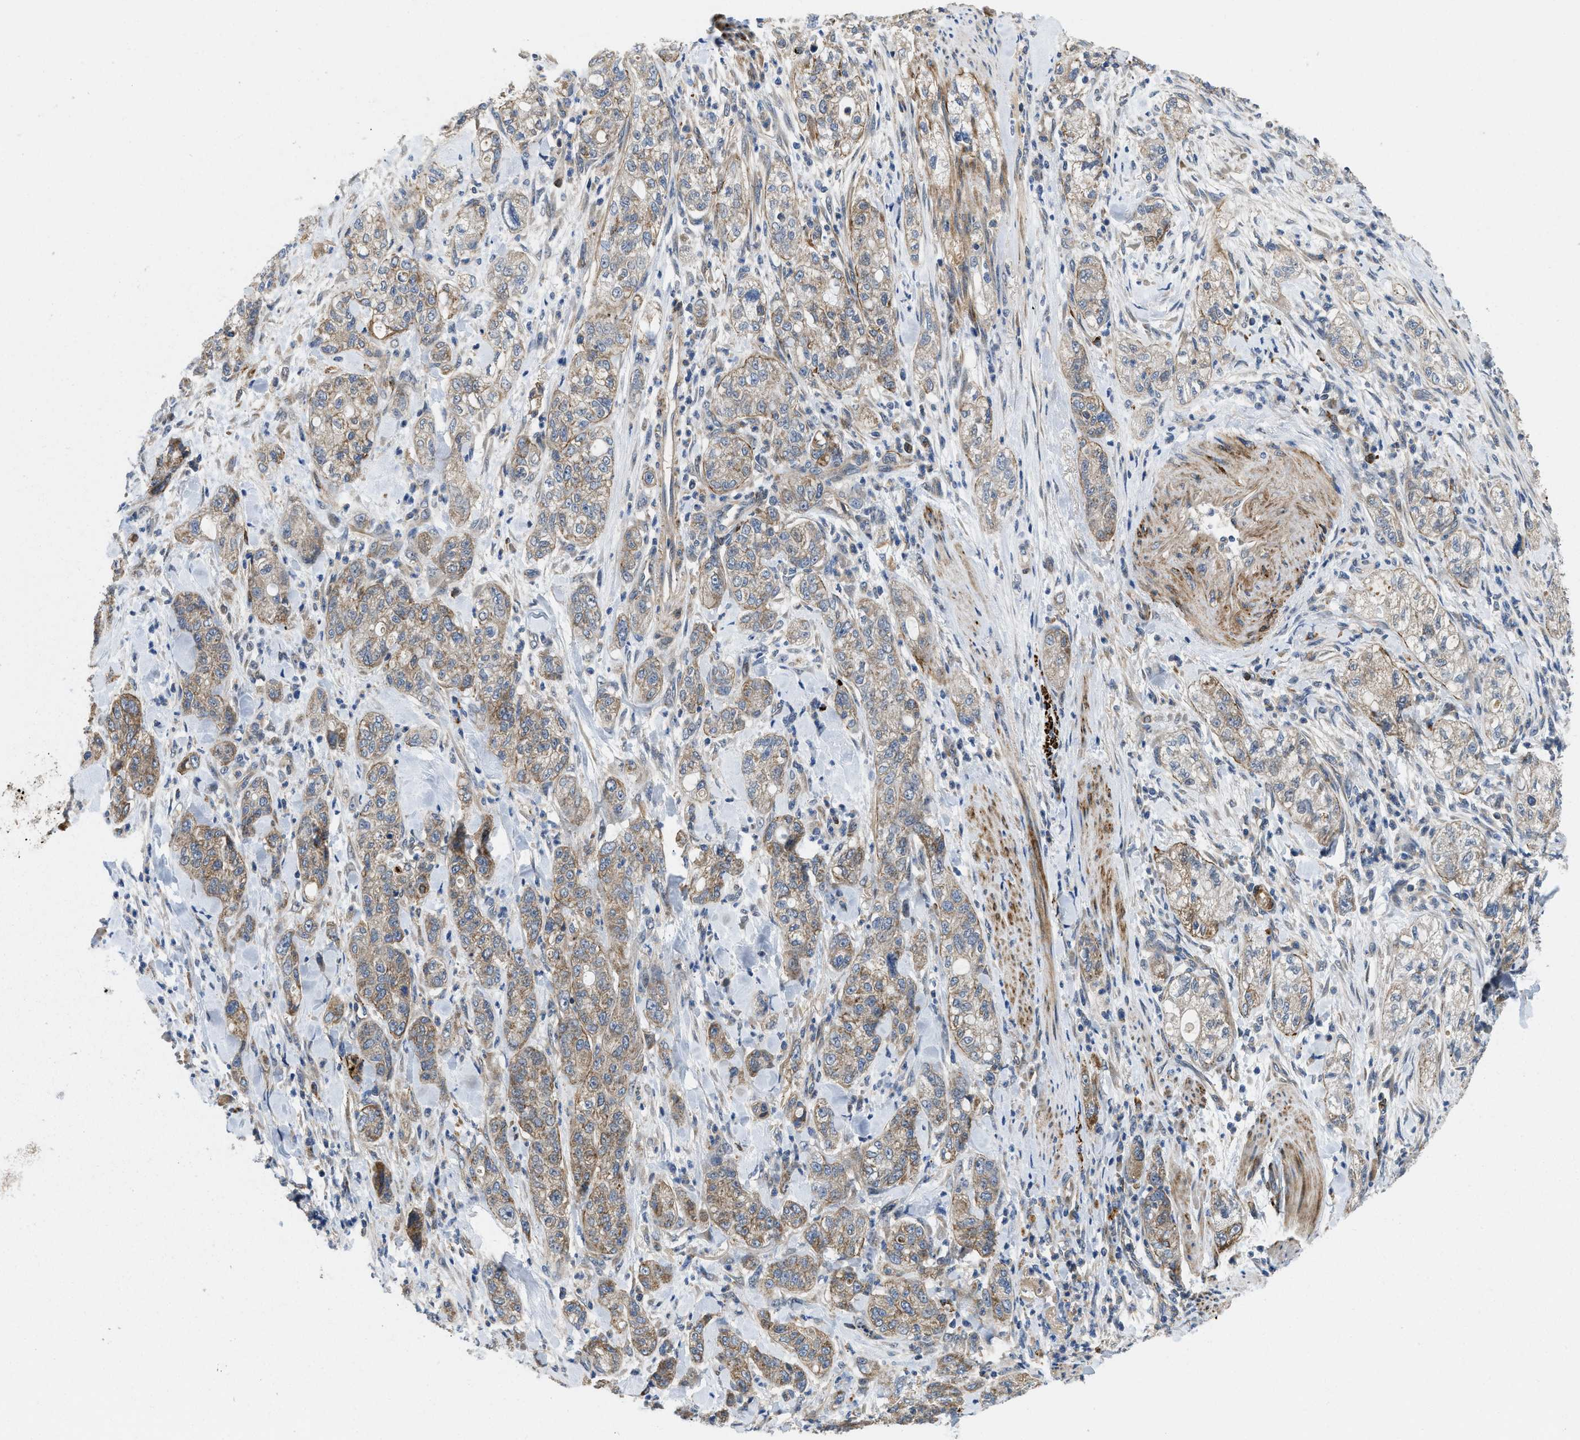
{"staining": {"intensity": "weak", "quantity": ">75%", "location": "cytoplasmic/membranous"}, "tissue": "pancreatic cancer", "cell_type": "Tumor cells", "image_type": "cancer", "snomed": [{"axis": "morphology", "description": "Adenocarcinoma, NOS"}, {"axis": "topography", "description": "Pancreas"}], "caption": "DAB (3,3'-diaminobenzidine) immunohistochemical staining of pancreatic adenocarcinoma shows weak cytoplasmic/membranous protein staining in approximately >75% of tumor cells. (IHC, brightfield microscopy, high magnification).", "gene": "ZNF599", "patient": {"sex": "female", "age": 78}}